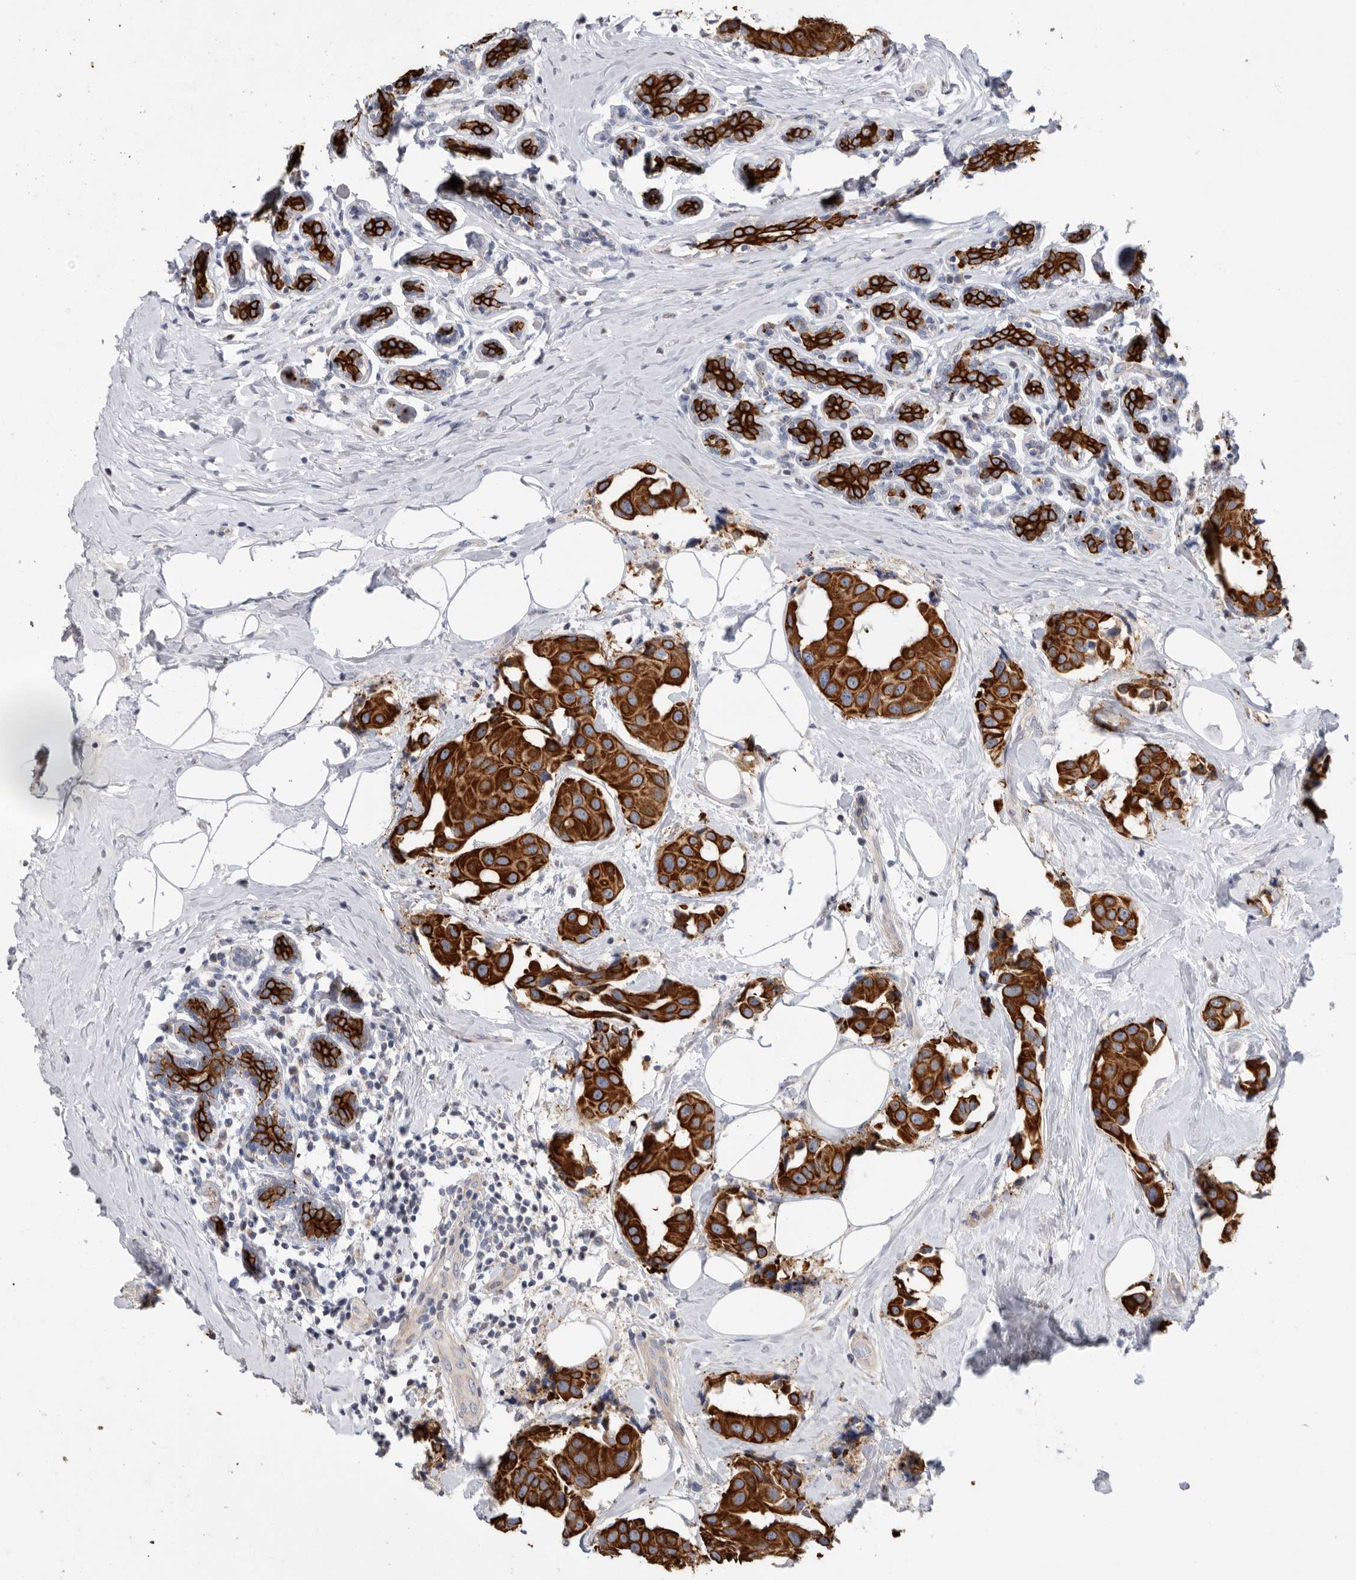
{"staining": {"intensity": "strong", "quantity": ">75%", "location": "cytoplasmic/membranous"}, "tissue": "breast cancer", "cell_type": "Tumor cells", "image_type": "cancer", "snomed": [{"axis": "morphology", "description": "Normal tissue, NOS"}, {"axis": "morphology", "description": "Duct carcinoma"}, {"axis": "topography", "description": "Breast"}], "caption": "Immunohistochemical staining of breast cancer reveals strong cytoplasmic/membranous protein staining in about >75% of tumor cells. (IHC, brightfield microscopy, high magnification).", "gene": "MTFR1L", "patient": {"sex": "female", "age": 39}}